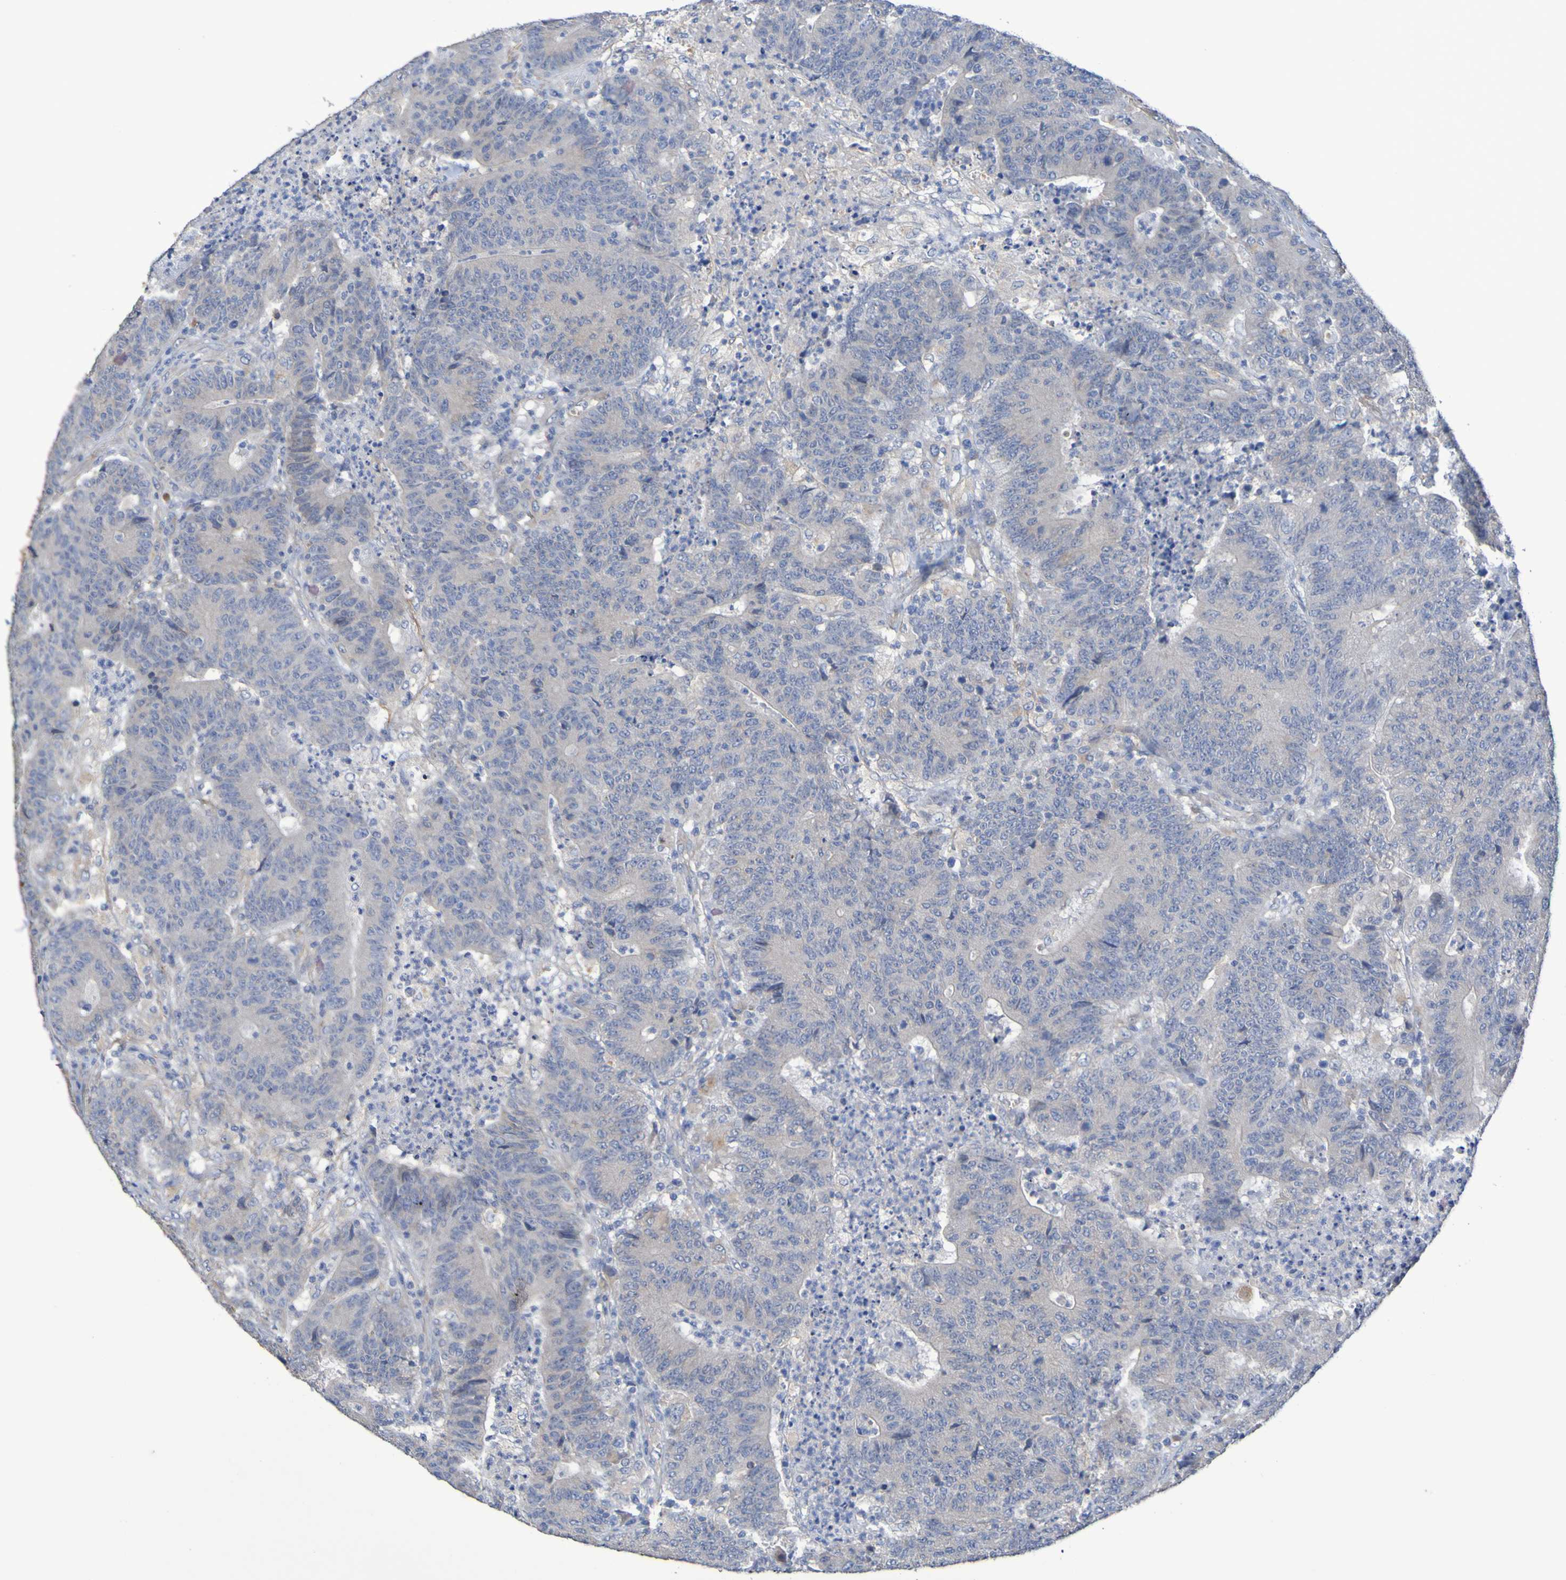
{"staining": {"intensity": "negative", "quantity": "none", "location": "none"}, "tissue": "colorectal cancer", "cell_type": "Tumor cells", "image_type": "cancer", "snomed": [{"axis": "morphology", "description": "Normal tissue, NOS"}, {"axis": "morphology", "description": "Adenocarcinoma, NOS"}, {"axis": "topography", "description": "Colon"}], "caption": "An IHC histopathology image of colorectal cancer is shown. There is no staining in tumor cells of colorectal cancer.", "gene": "SRPRB", "patient": {"sex": "female", "age": 75}}